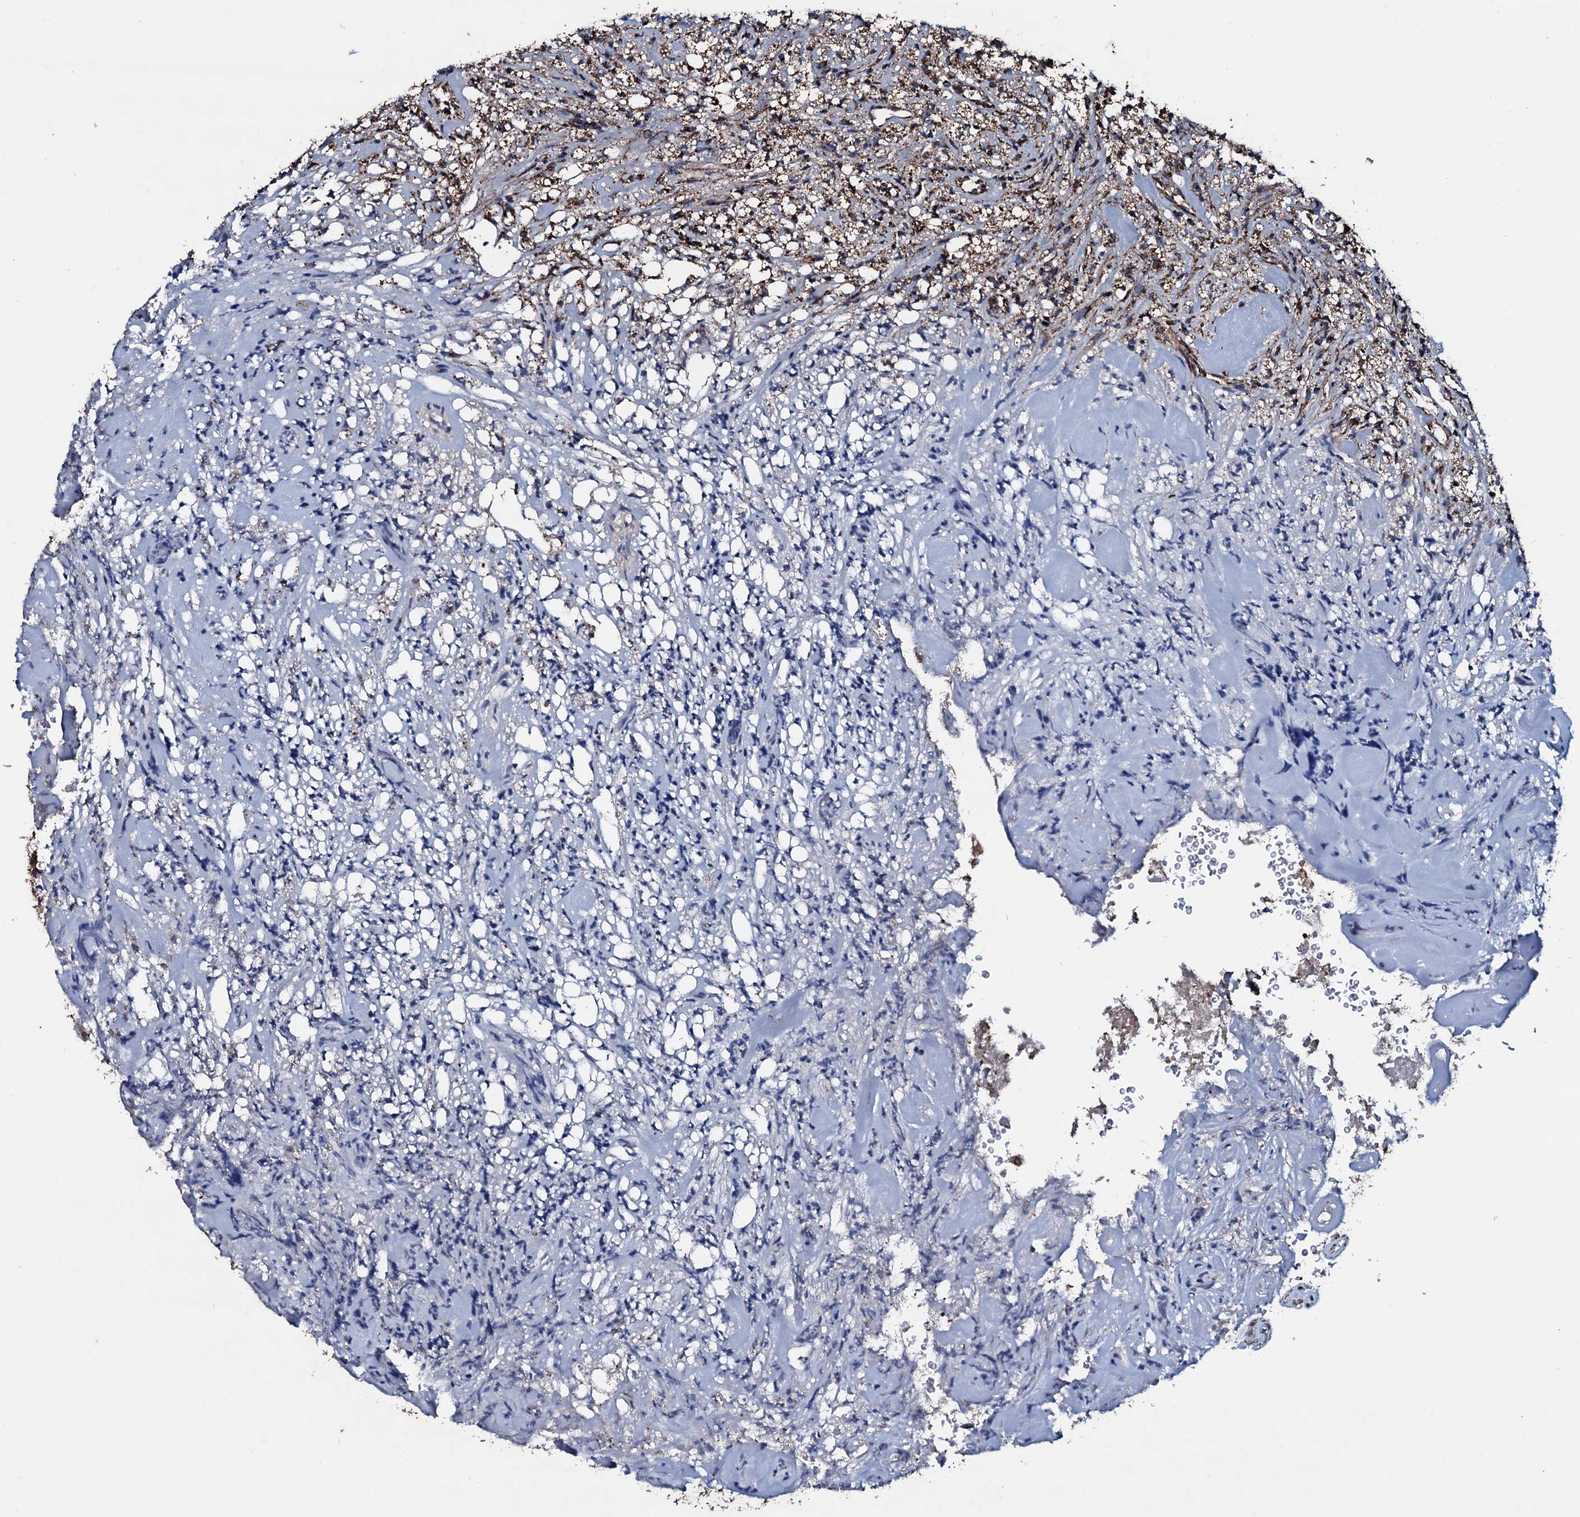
{"staining": {"intensity": "moderate", "quantity": "25%-75%", "location": "cytoplasmic/membranous"}, "tissue": "glioma", "cell_type": "Tumor cells", "image_type": "cancer", "snomed": [{"axis": "morphology", "description": "Glioma, malignant, High grade"}, {"axis": "topography", "description": "Brain"}], "caption": "Glioma stained for a protein displays moderate cytoplasmic/membranous positivity in tumor cells.", "gene": "DYNC2I2", "patient": {"sex": "male", "age": 69}}